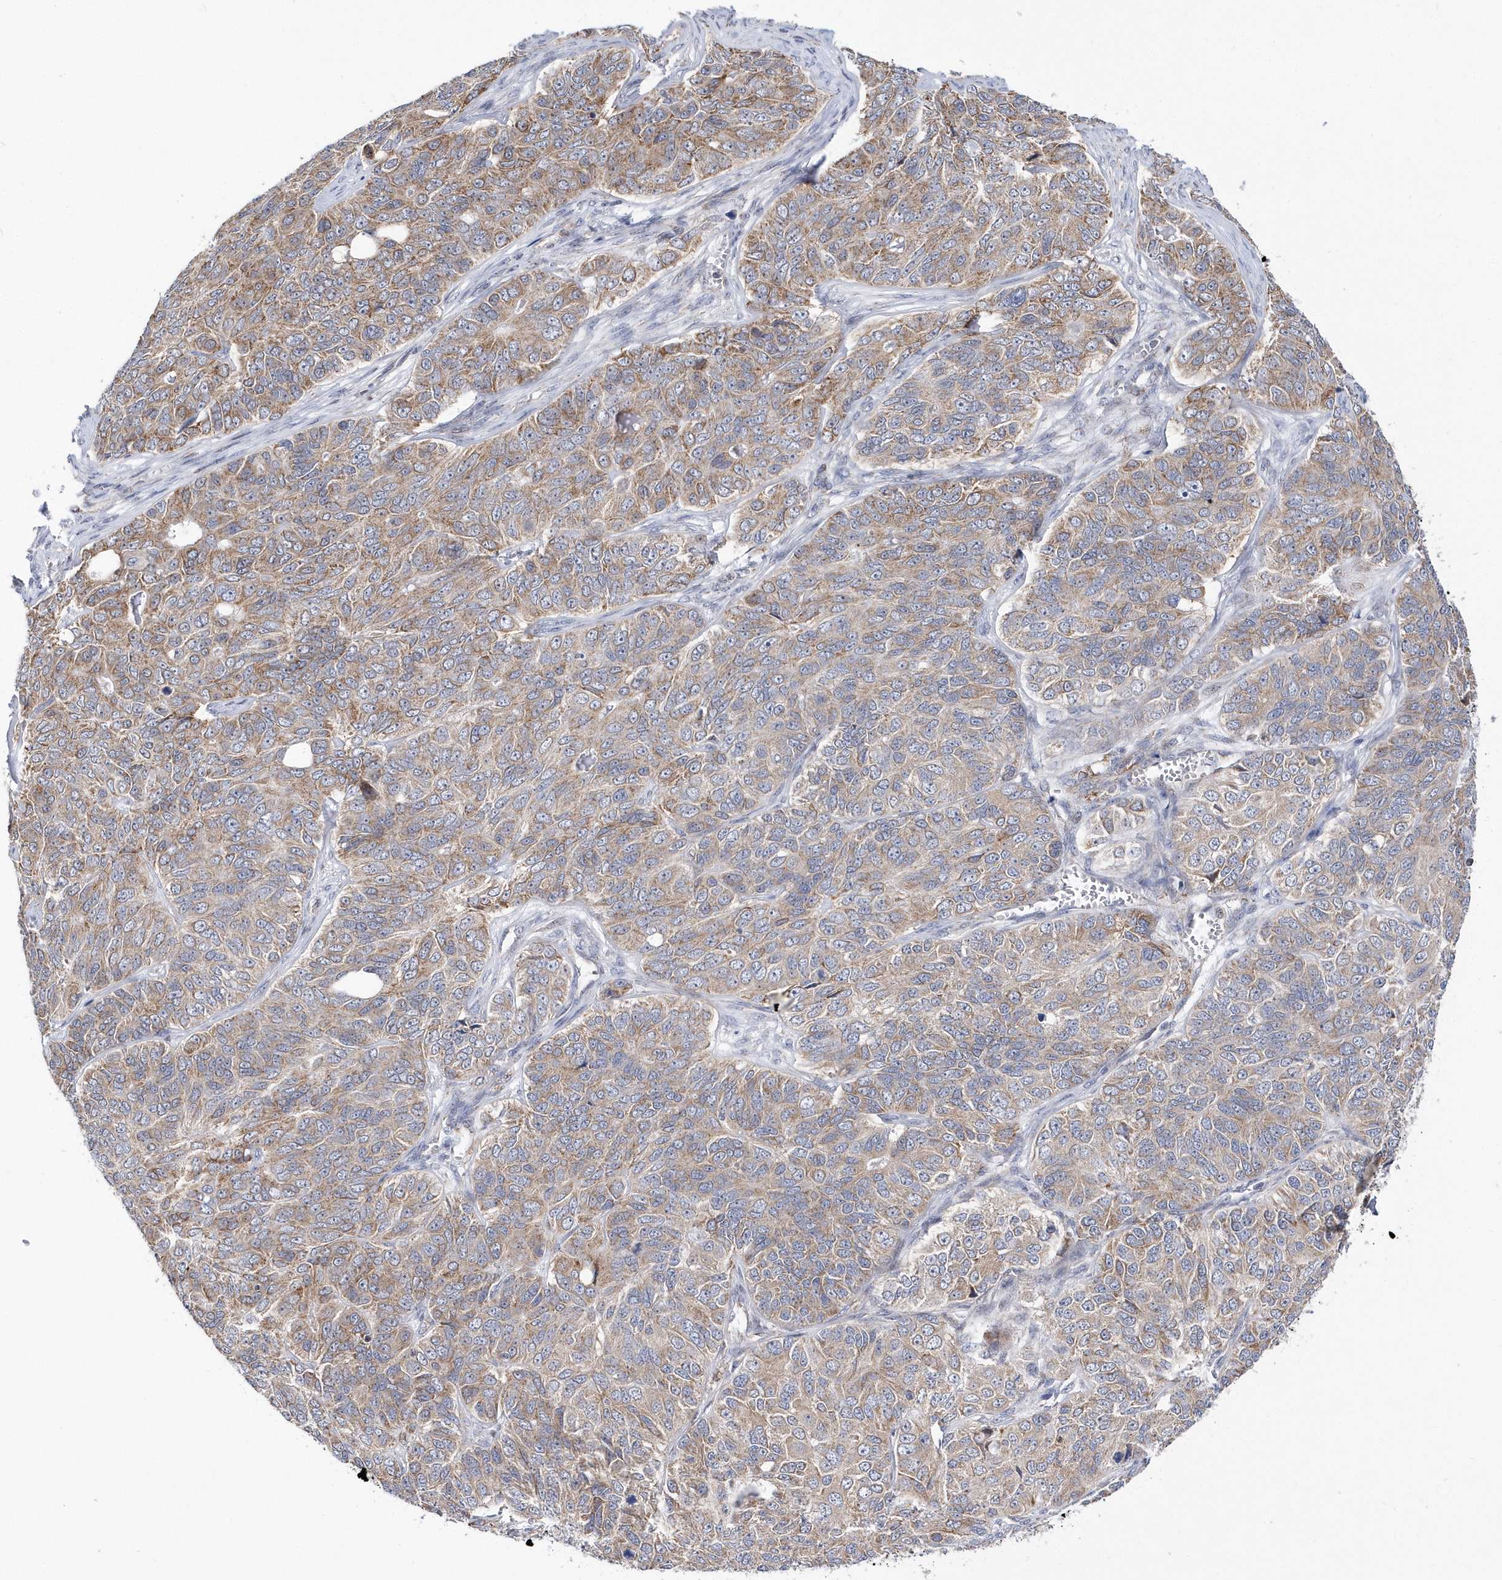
{"staining": {"intensity": "moderate", "quantity": ">75%", "location": "cytoplasmic/membranous"}, "tissue": "ovarian cancer", "cell_type": "Tumor cells", "image_type": "cancer", "snomed": [{"axis": "morphology", "description": "Carcinoma, endometroid"}, {"axis": "topography", "description": "Ovary"}], "caption": "A photomicrograph showing moderate cytoplasmic/membranous expression in about >75% of tumor cells in ovarian cancer (endometroid carcinoma), as visualized by brown immunohistochemical staining.", "gene": "SPATA5", "patient": {"sex": "female", "age": 51}}